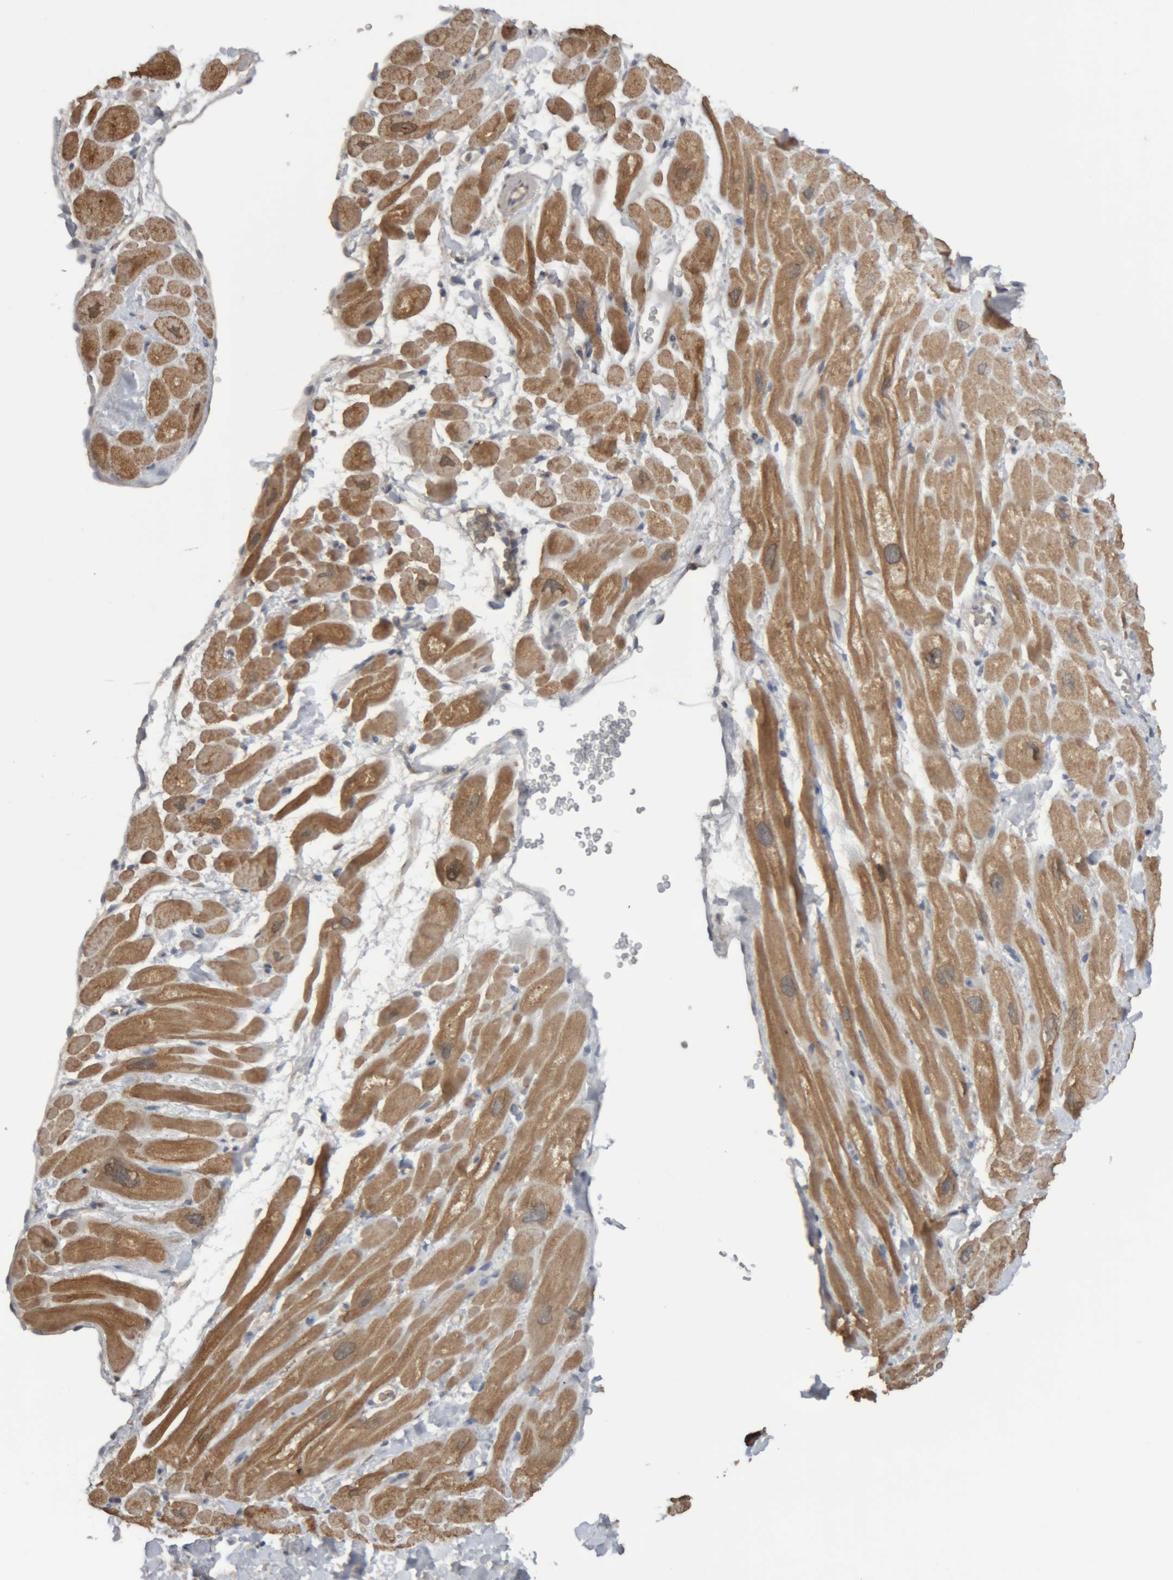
{"staining": {"intensity": "moderate", "quantity": "25%-75%", "location": "cytoplasmic/membranous"}, "tissue": "heart muscle", "cell_type": "Cardiomyocytes", "image_type": "normal", "snomed": [{"axis": "morphology", "description": "Normal tissue, NOS"}, {"axis": "topography", "description": "Heart"}], "caption": "Immunohistochemistry image of unremarkable heart muscle: human heart muscle stained using immunohistochemistry demonstrates medium levels of moderate protein expression localized specifically in the cytoplasmic/membranous of cardiomyocytes, appearing as a cytoplasmic/membranous brown color.", "gene": "TMED7", "patient": {"sex": "male", "age": 49}}